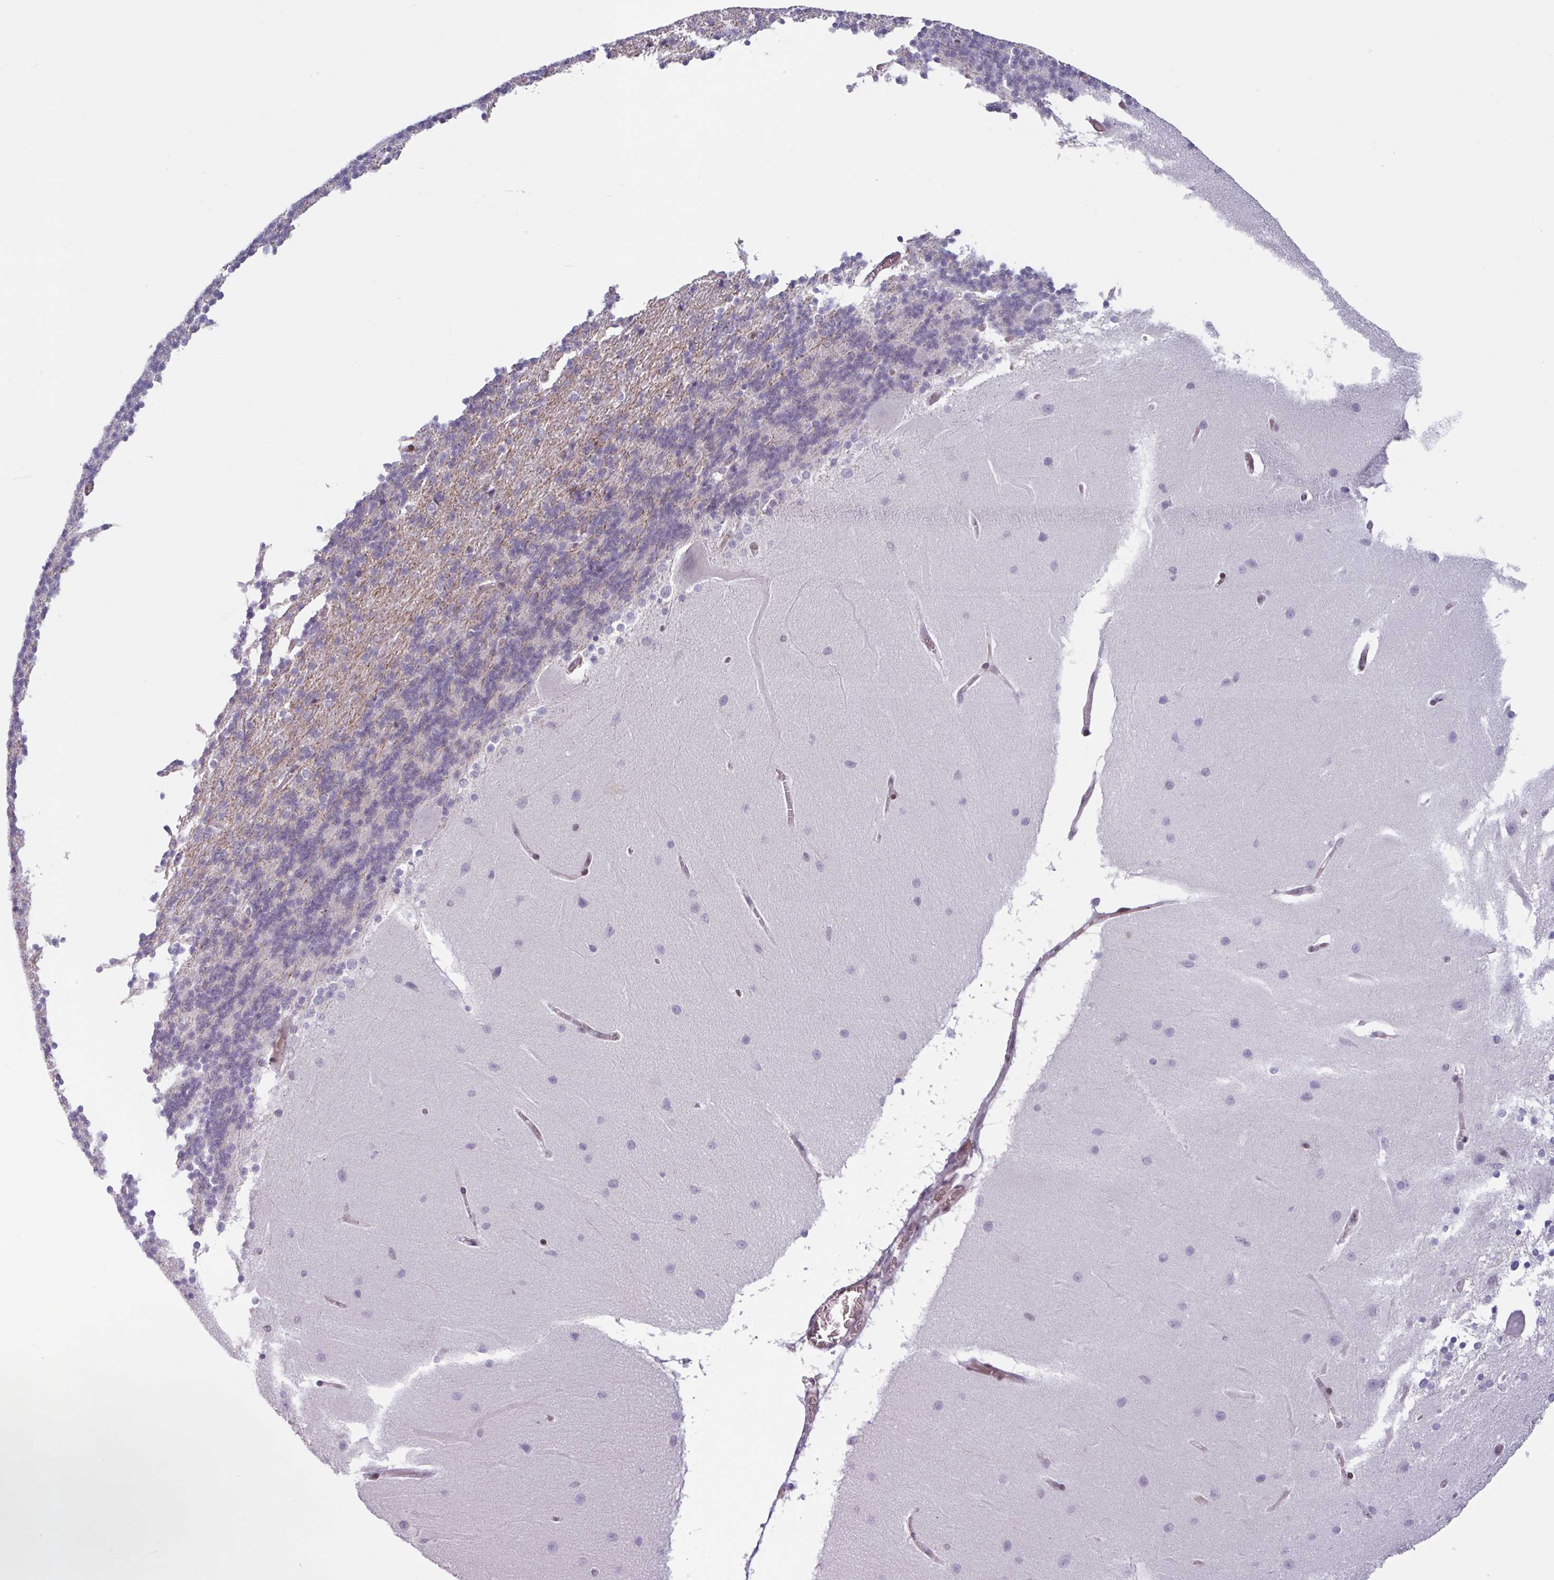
{"staining": {"intensity": "negative", "quantity": "none", "location": "none"}, "tissue": "cerebellum", "cell_type": "Cells in granular layer", "image_type": "normal", "snomed": [{"axis": "morphology", "description": "Normal tissue, NOS"}, {"axis": "topography", "description": "Cerebellum"}], "caption": "An immunohistochemistry (IHC) photomicrograph of normal cerebellum is shown. There is no staining in cells in granular layer of cerebellum. (DAB immunohistochemistry with hematoxylin counter stain).", "gene": "ZNF575", "patient": {"sex": "female", "age": 54}}